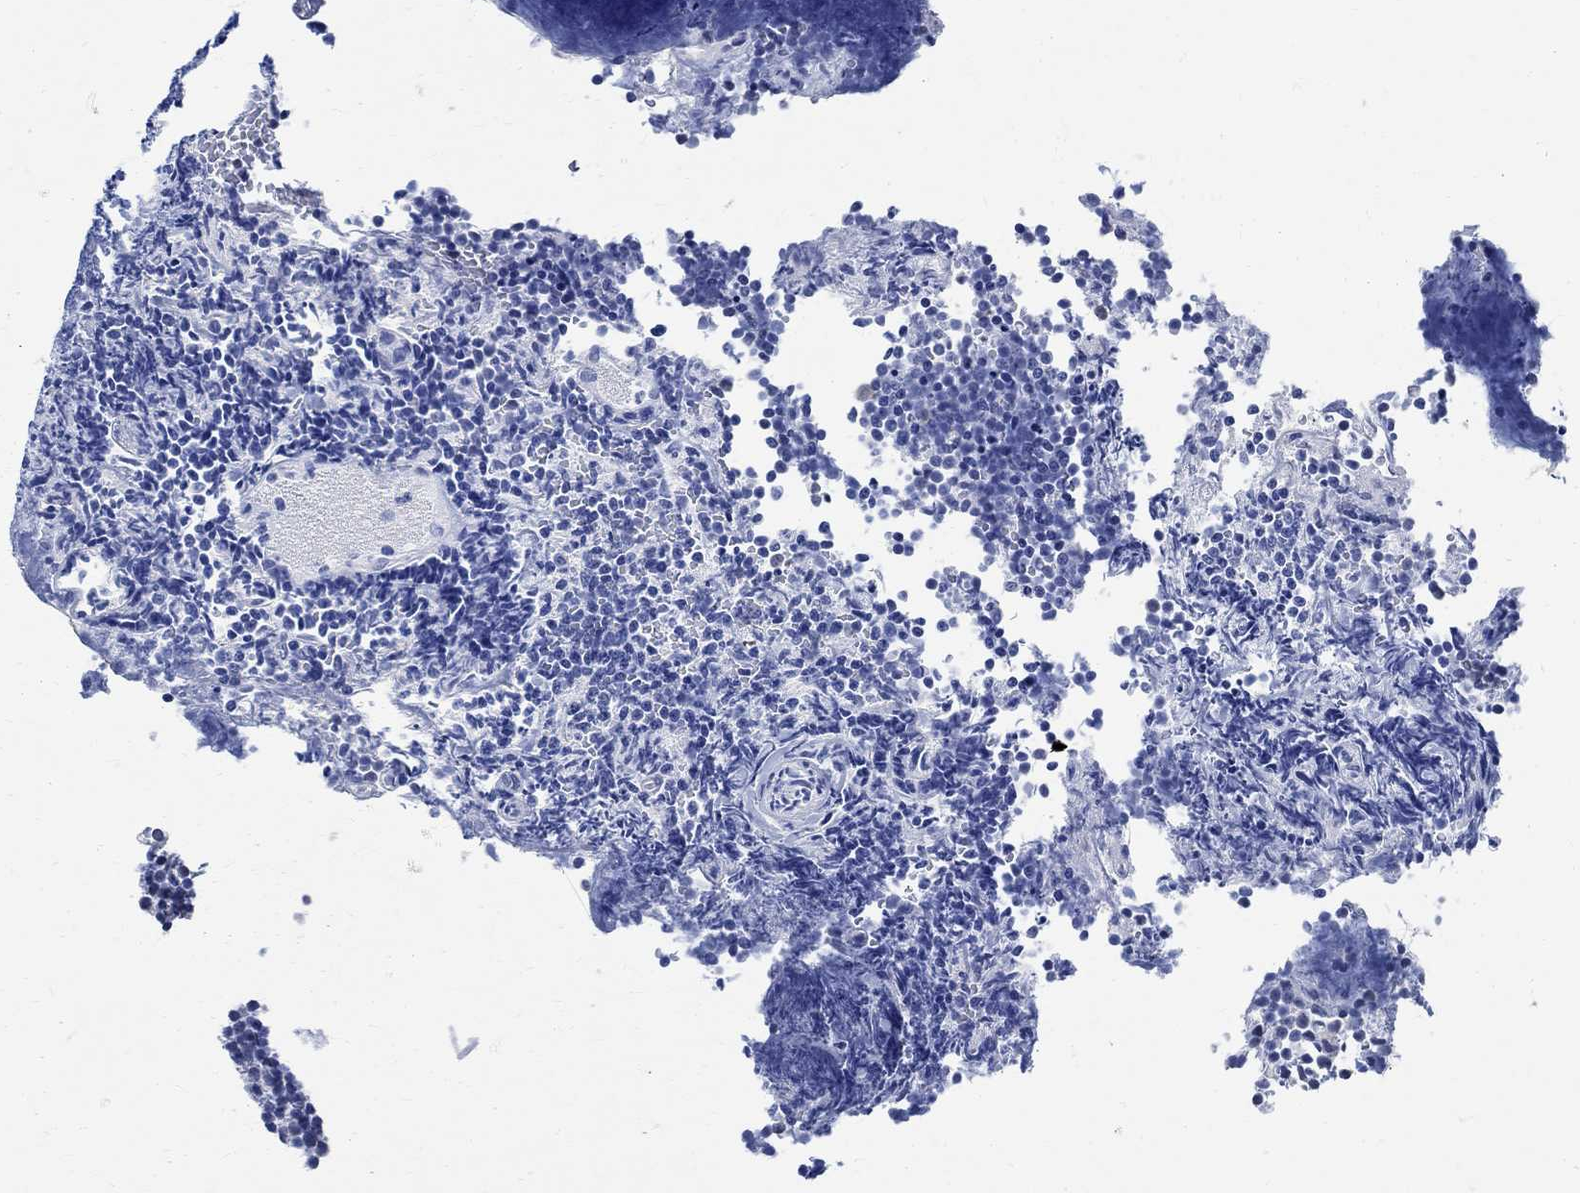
{"staining": {"intensity": "negative", "quantity": "none", "location": "none"}, "tissue": "lymphoma", "cell_type": "Tumor cells", "image_type": "cancer", "snomed": [{"axis": "morphology", "description": "Malignant lymphoma, non-Hodgkin's type, Low grade"}, {"axis": "topography", "description": "Brain"}], "caption": "Tumor cells are negative for brown protein staining in malignant lymphoma, non-Hodgkin's type (low-grade).", "gene": "TMEM221", "patient": {"sex": "female", "age": 66}}